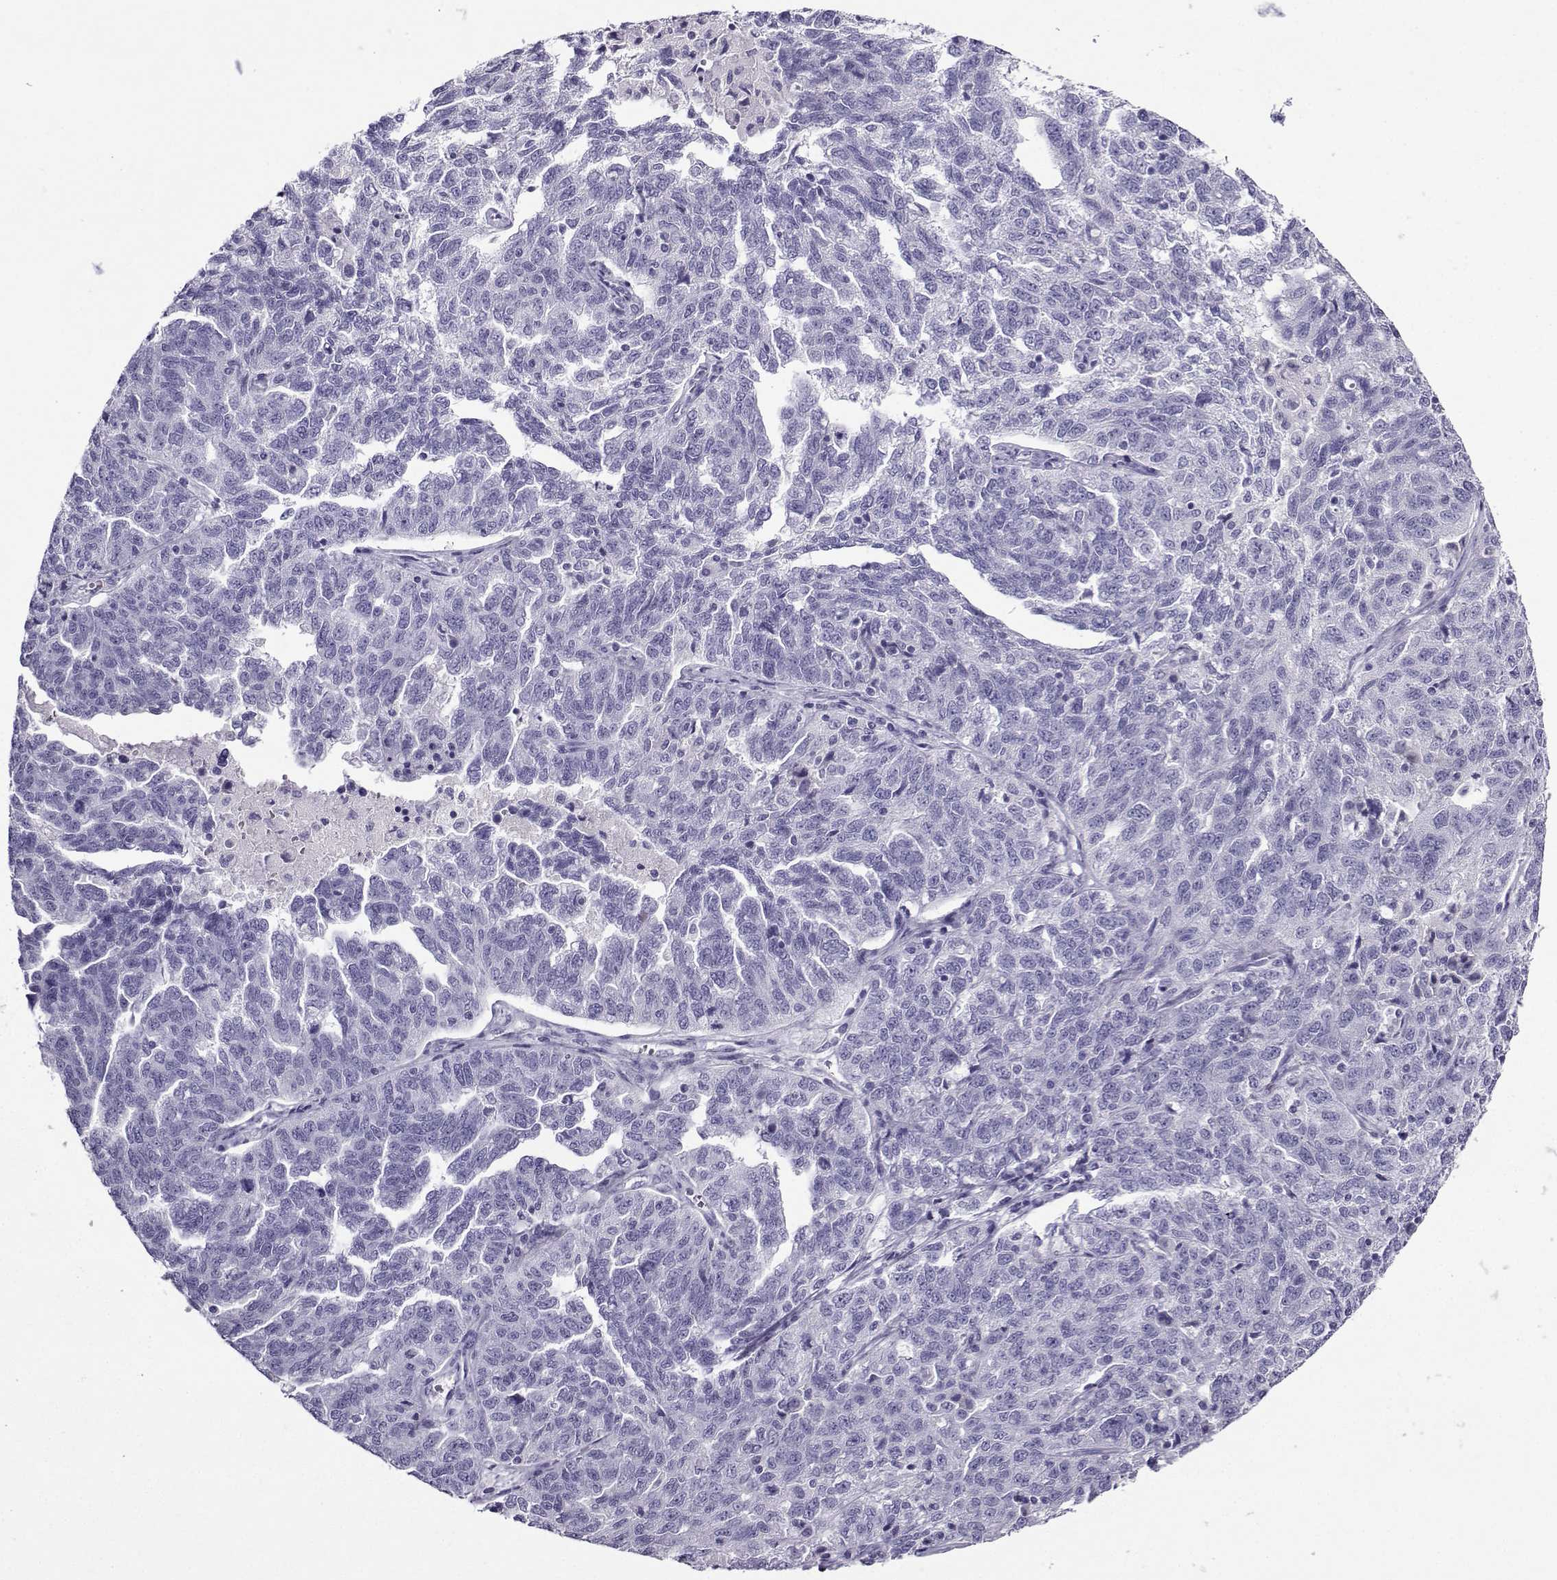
{"staining": {"intensity": "negative", "quantity": "none", "location": "none"}, "tissue": "ovarian cancer", "cell_type": "Tumor cells", "image_type": "cancer", "snomed": [{"axis": "morphology", "description": "Cystadenocarcinoma, serous, NOS"}, {"axis": "topography", "description": "Ovary"}], "caption": "Histopathology image shows no significant protein staining in tumor cells of ovarian cancer (serous cystadenocarcinoma).", "gene": "CRYBB1", "patient": {"sex": "female", "age": 71}}